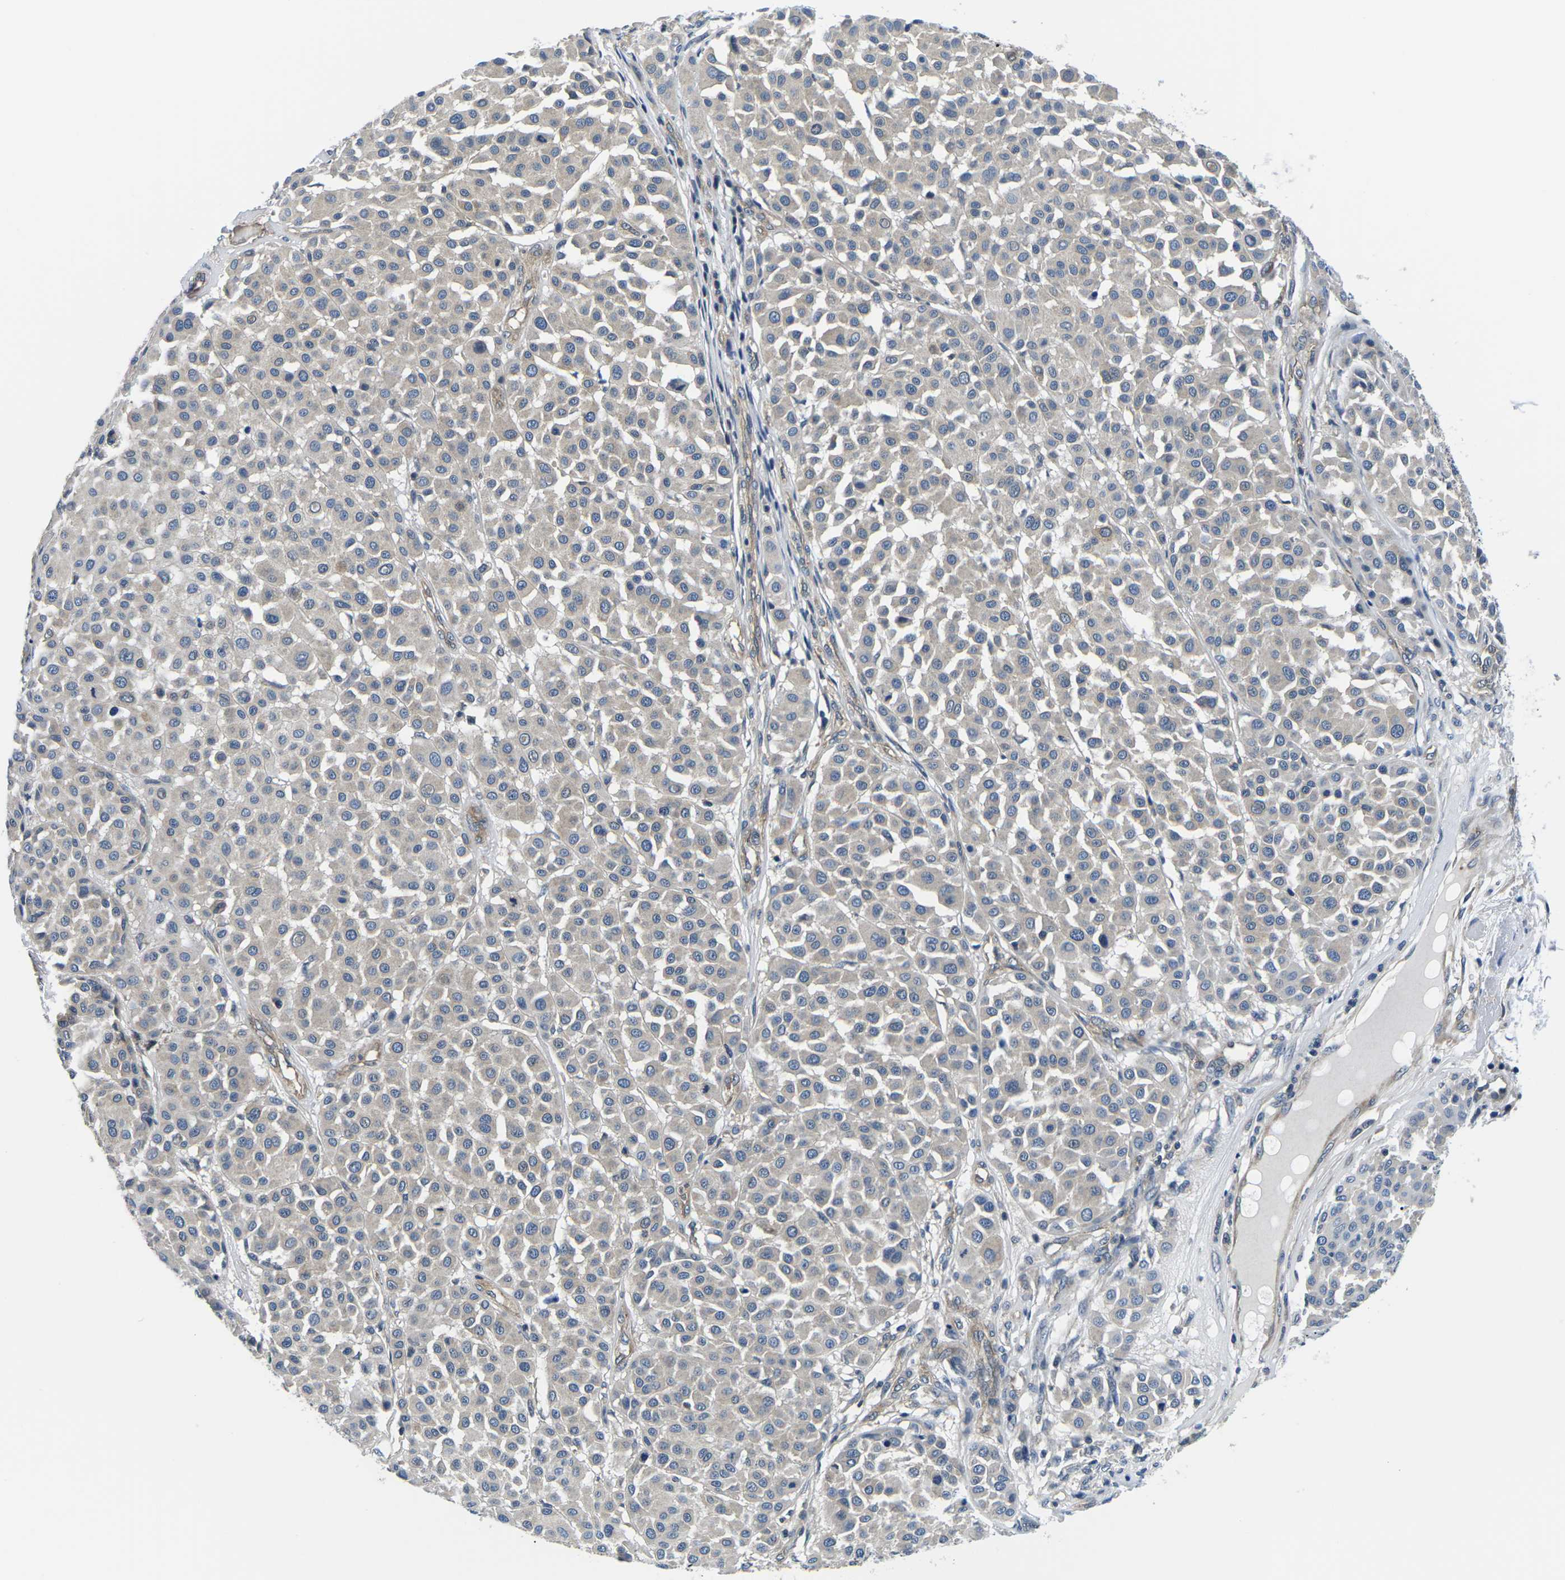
{"staining": {"intensity": "weak", "quantity": ">75%", "location": "cytoplasmic/membranous"}, "tissue": "melanoma", "cell_type": "Tumor cells", "image_type": "cancer", "snomed": [{"axis": "morphology", "description": "Malignant melanoma, Metastatic site"}, {"axis": "topography", "description": "Soft tissue"}], "caption": "Melanoma was stained to show a protein in brown. There is low levels of weak cytoplasmic/membranous positivity in approximately >75% of tumor cells. Immunohistochemistry stains the protein of interest in brown and the nuclei are stained blue.", "gene": "GSK3B", "patient": {"sex": "male", "age": 41}}